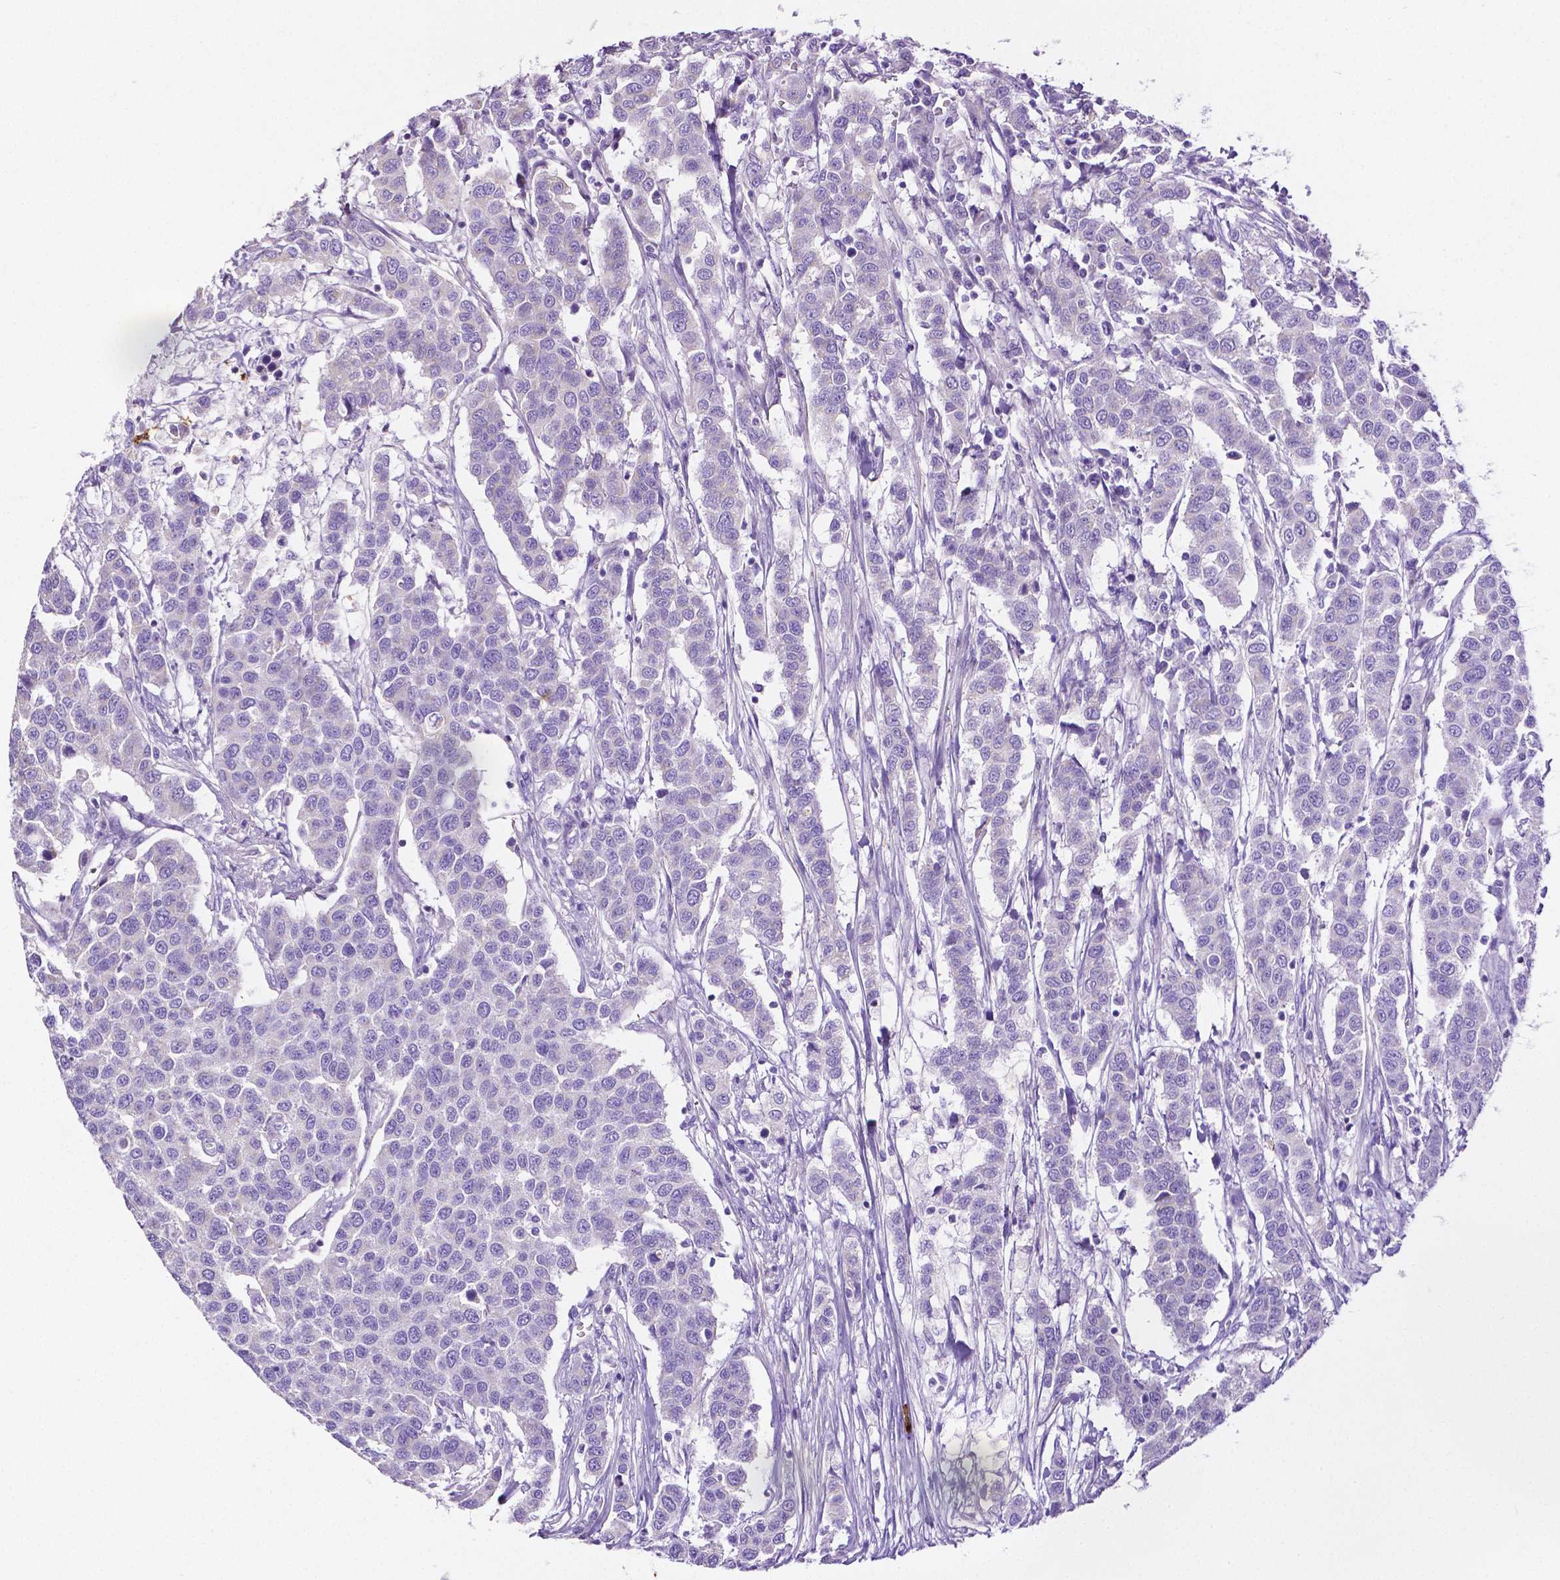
{"staining": {"intensity": "negative", "quantity": "none", "location": "none"}, "tissue": "urothelial cancer", "cell_type": "Tumor cells", "image_type": "cancer", "snomed": [{"axis": "morphology", "description": "Urothelial carcinoma, High grade"}, {"axis": "topography", "description": "Urinary bladder"}], "caption": "High magnification brightfield microscopy of high-grade urothelial carcinoma stained with DAB (3,3'-diaminobenzidine) (brown) and counterstained with hematoxylin (blue): tumor cells show no significant positivity. (Immunohistochemistry, brightfield microscopy, high magnification).", "gene": "MMP9", "patient": {"sex": "female", "age": 58}}